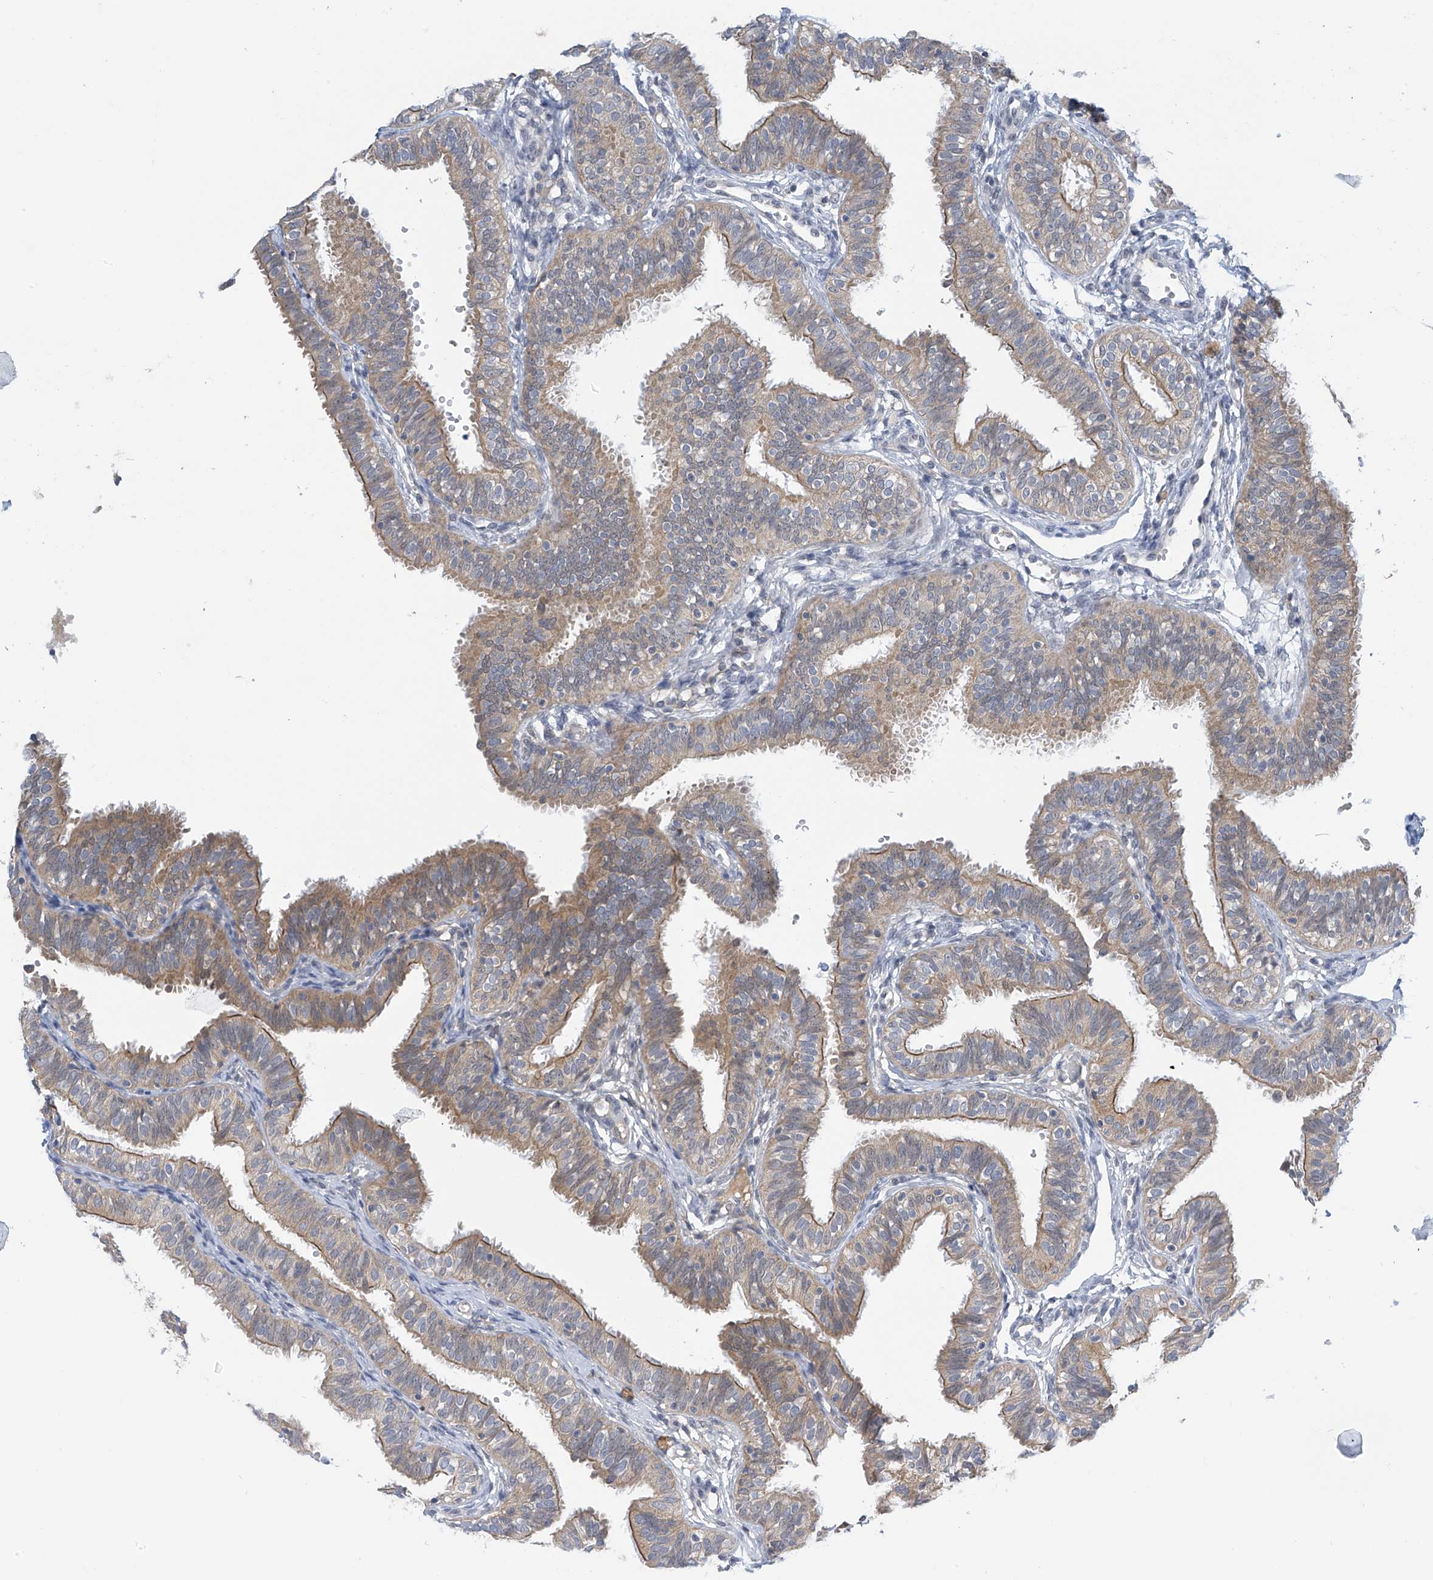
{"staining": {"intensity": "moderate", "quantity": "25%-75%", "location": "cytoplasmic/membranous"}, "tissue": "fallopian tube", "cell_type": "Glandular cells", "image_type": "normal", "snomed": [{"axis": "morphology", "description": "Normal tissue, NOS"}, {"axis": "topography", "description": "Fallopian tube"}], "caption": "Protein expression by immunohistochemistry reveals moderate cytoplasmic/membranous positivity in about 25%-75% of glandular cells in benign fallopian tube. The protein is shown in brown color, while the nuclei are stained blue.", "gene": "APLF", "patient": {"sex": "female", "age": 35}}